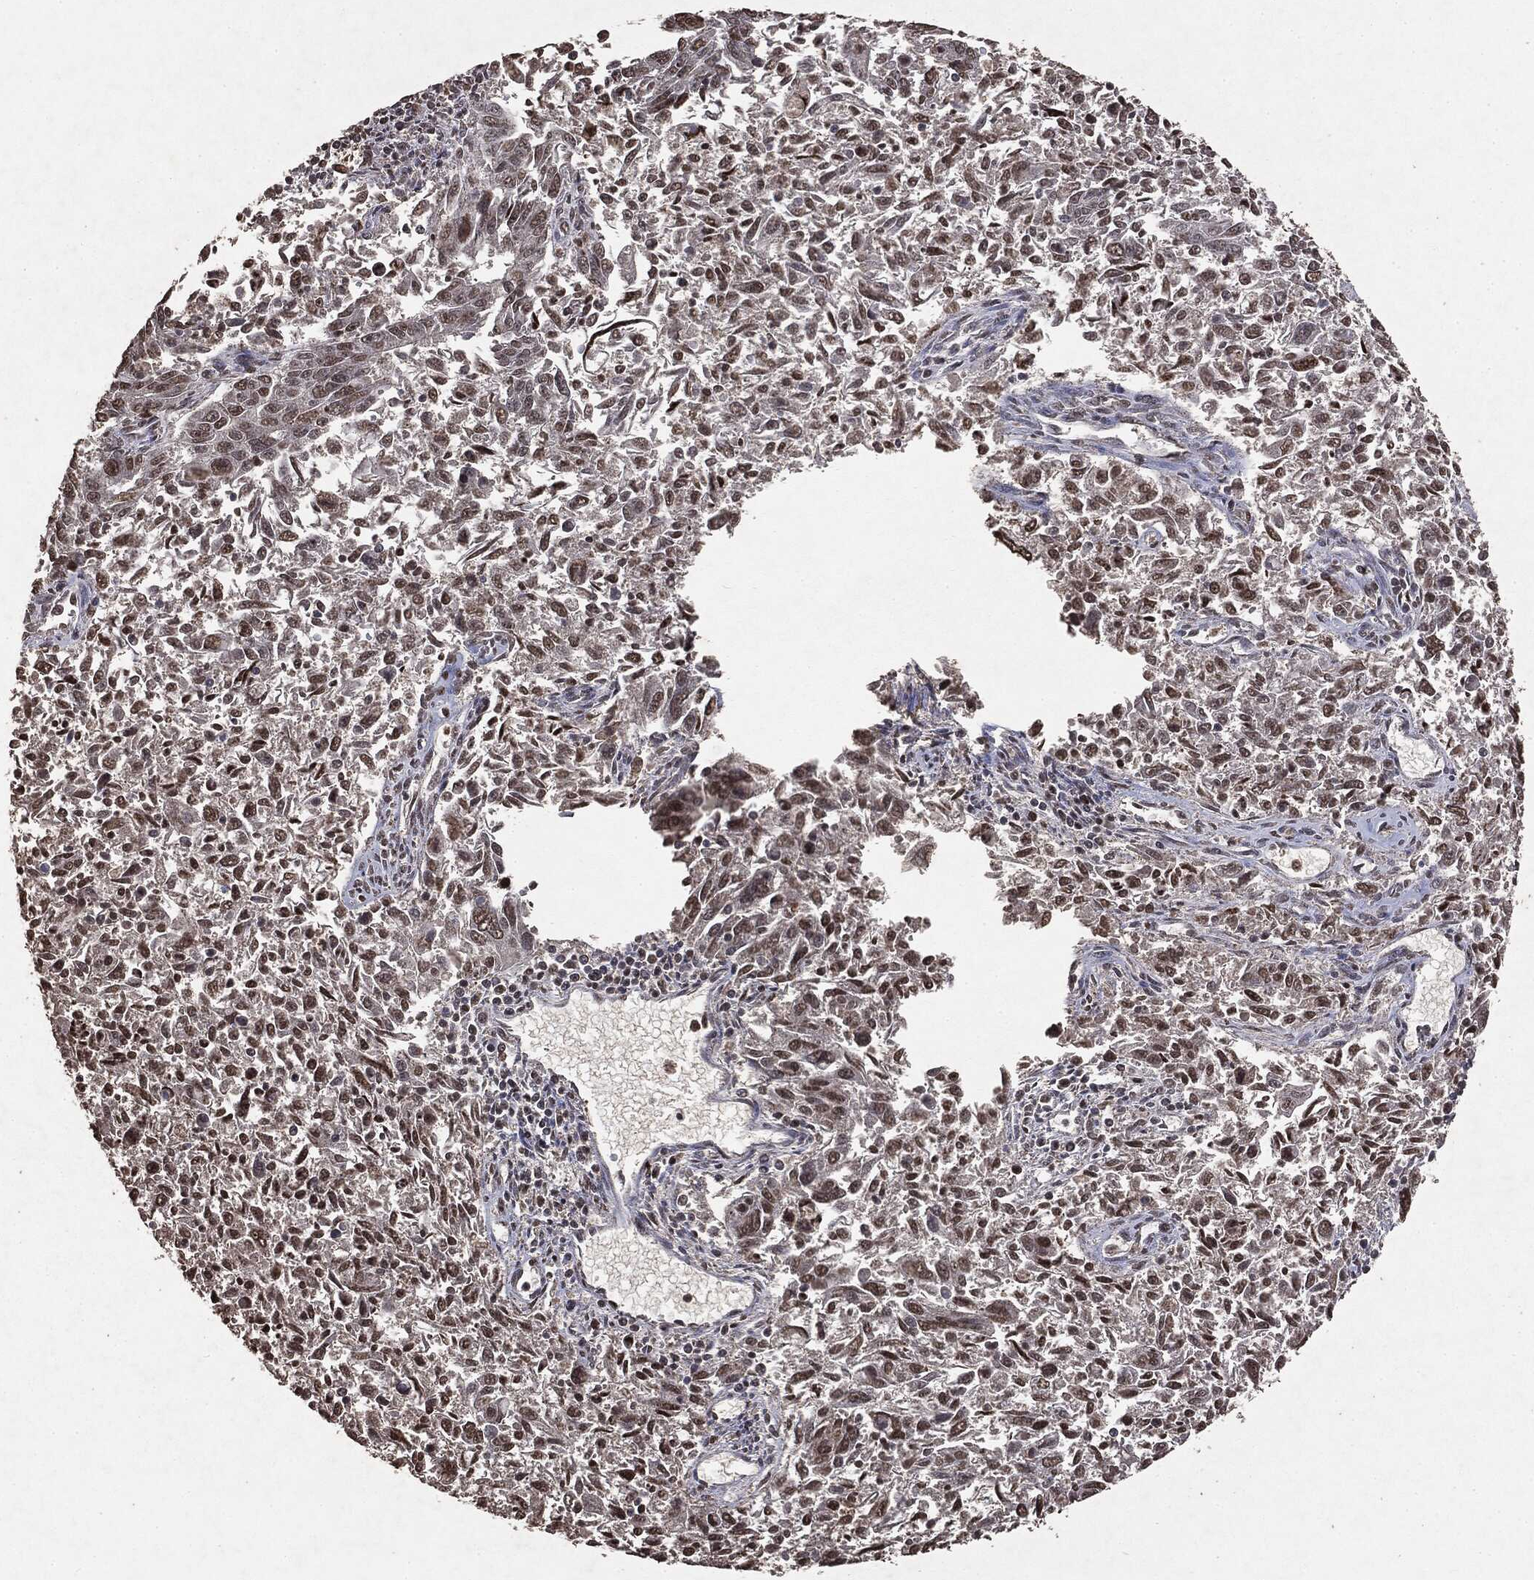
{"staining": {"intensity": "moderate", "quantity": "25%-75%", "location": "nuclear"}, "tissue": "endometrial cancer", "cell_type": "Tumor cells", "image_type": "cancer", "snomed": [{"axis": "morphology", "description": "Adenocarcinoma, NOS"}, {"axis": "topography", "description": "Endometrium"}], "caption": "Protein staining of endometrial cancer tissue exhibits moderate nuclear expression in approximately 25%-75% of tumor cells. The staining was performed using DAB to visualize the protein expression in brown, while the nuclei were stained in blue with hematoxylin (Magnification: 20x).", "gene": "RAD18", "patient": {"sex": "female", "age": 42}}